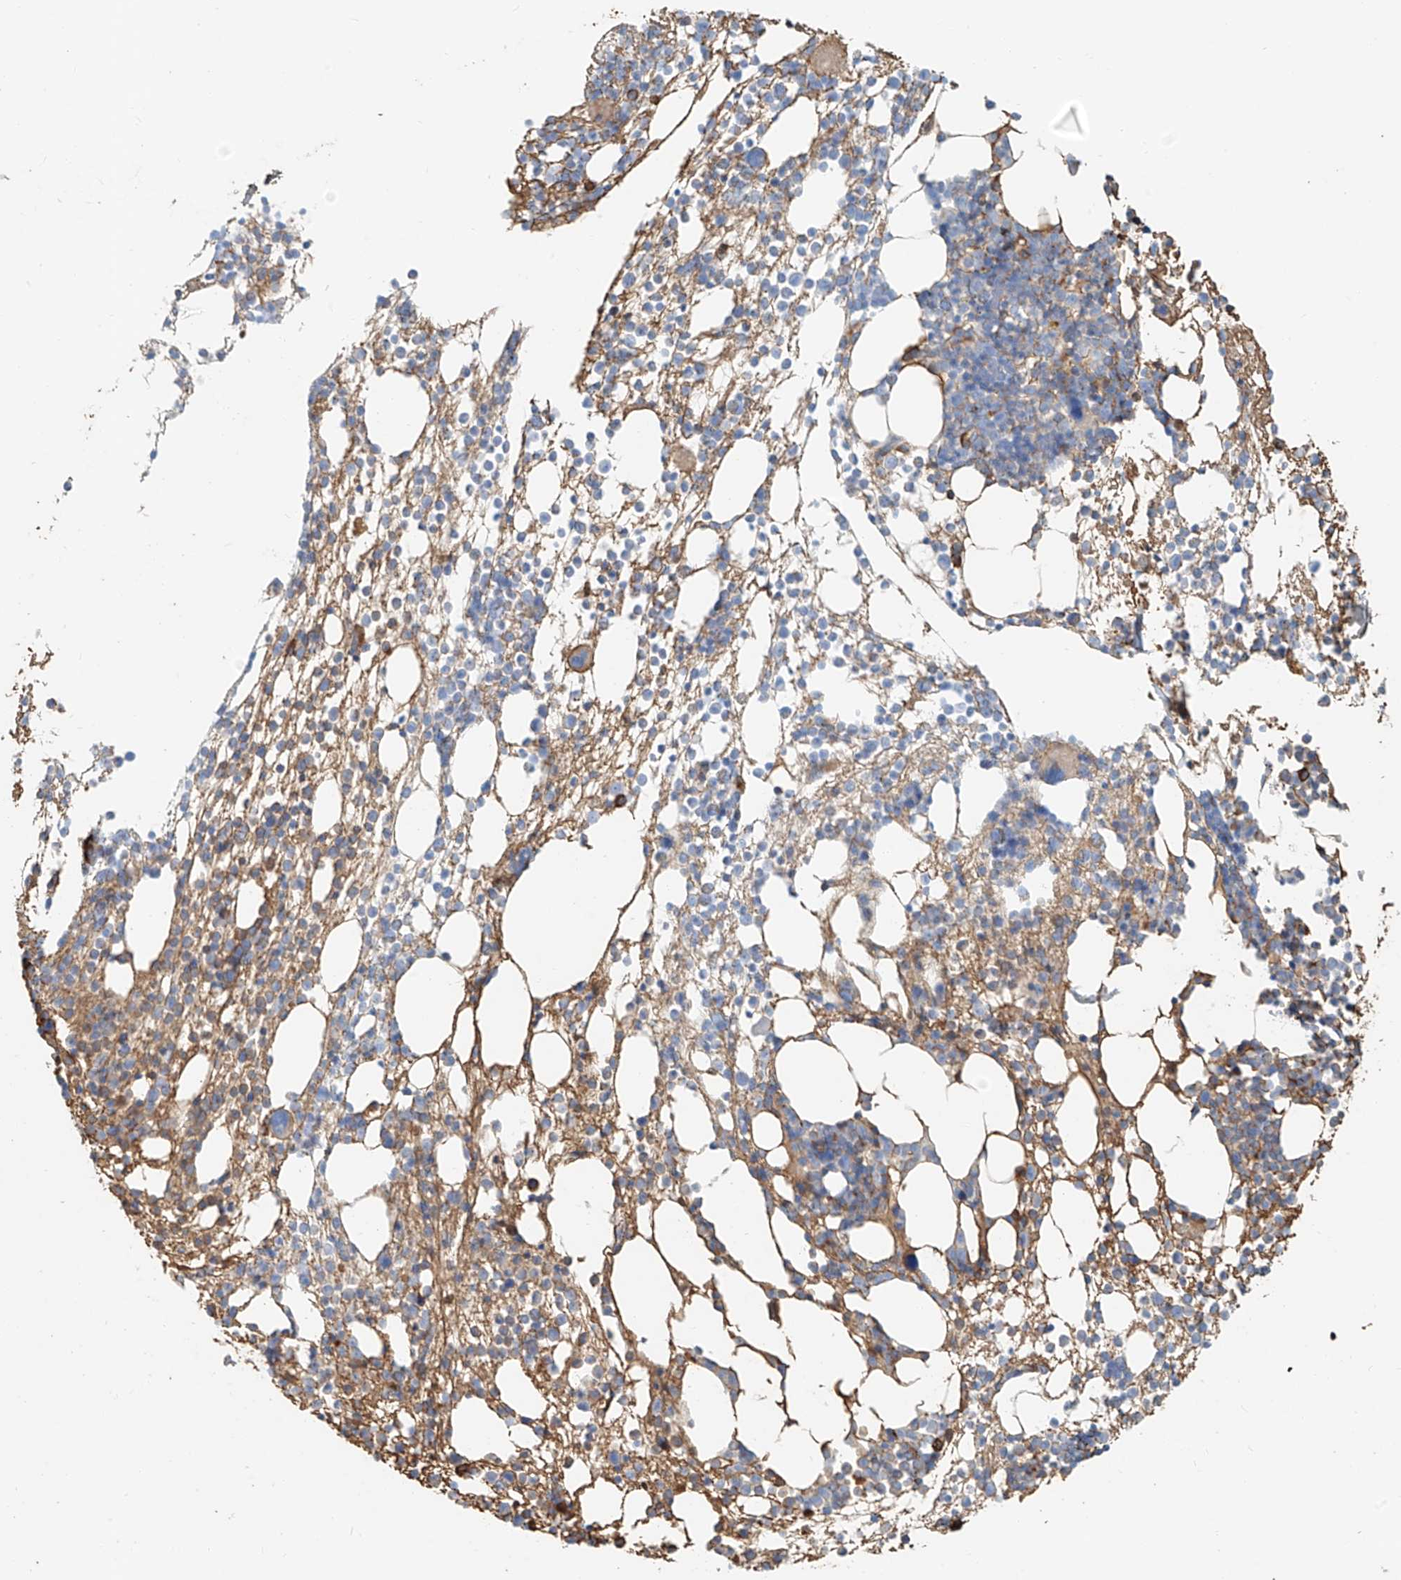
{"staining": {"intensity": "moderate", "quantity": "<25%", "location": "cytoplasmic/membranous"}, "tissue": "bone marrow", "cell_type": "Hematopoietic cells", "image_type": "normal", "snomed": [{"axis": "morphology", "description": "Normal tissue, NOS"}, {"axis": "topography", "description": "Bone marrow"}], "caption": "Protein expression analysis of unremarkable bone marrow displays moderate cytoplasmic/membranous positivity in about <25% of hematopoietic cells.", "gene": "ZFP30", "patient": {"sex": "male", "age": 54}}